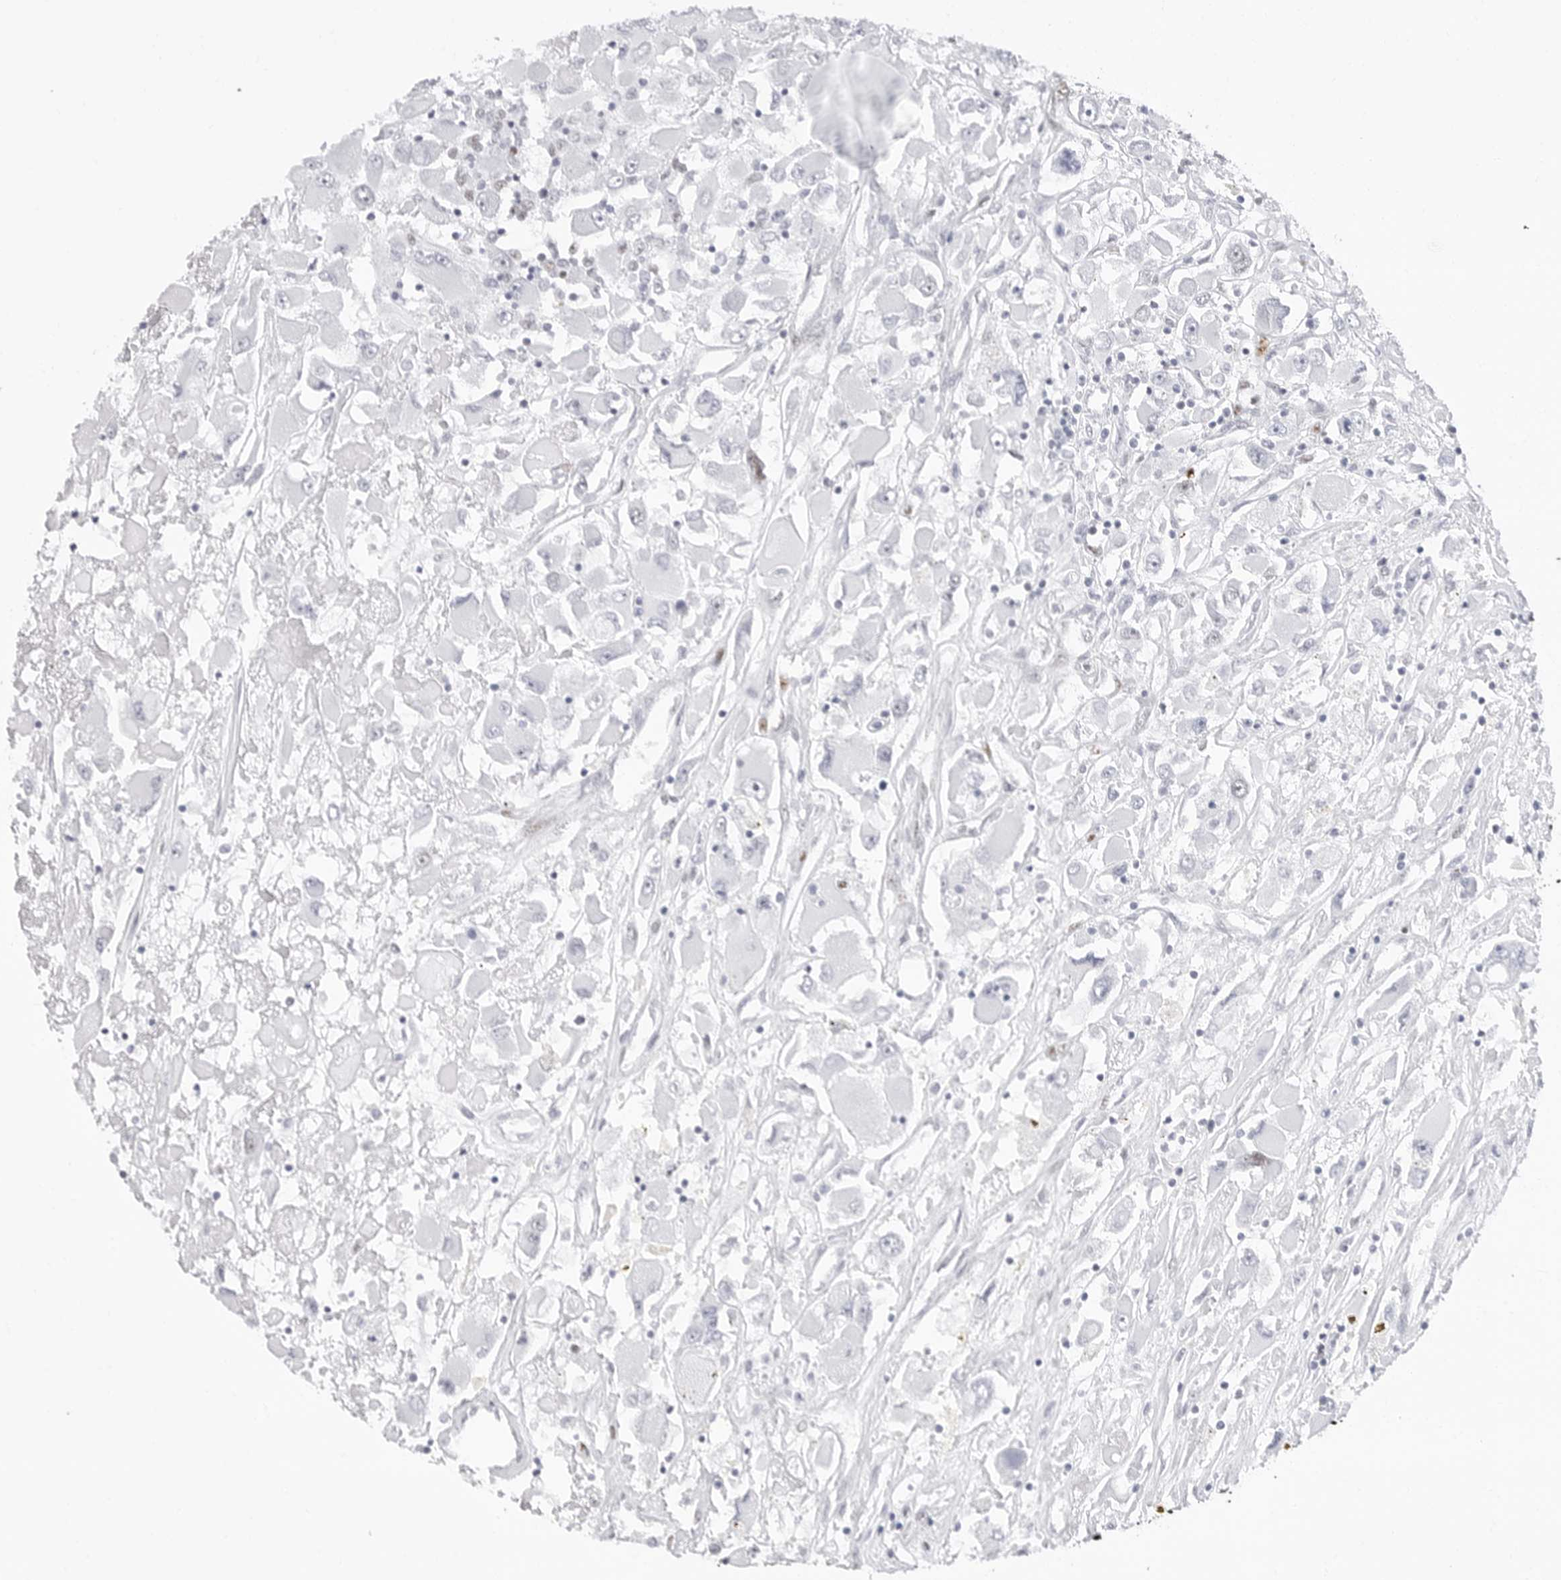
{"staining": {"intensity": "negative", "quantity": "none", "location": "none"}, "tissue": "renal cancer", "cell_type": "Tumor cells", "image_type": "cancer", "snomed": [{"axis": "morphology", "description": "Adenocarcinoma, NOS"}, {"axis": "topography", "description": "Kidney"}], "caption": "Image shows no protein staining in tumor cells of adenocarcinoma (renal) tissue. Nuclei are stained in blue.", "gene": "NASP", "patient": {"sex": "female", "age": 52}}